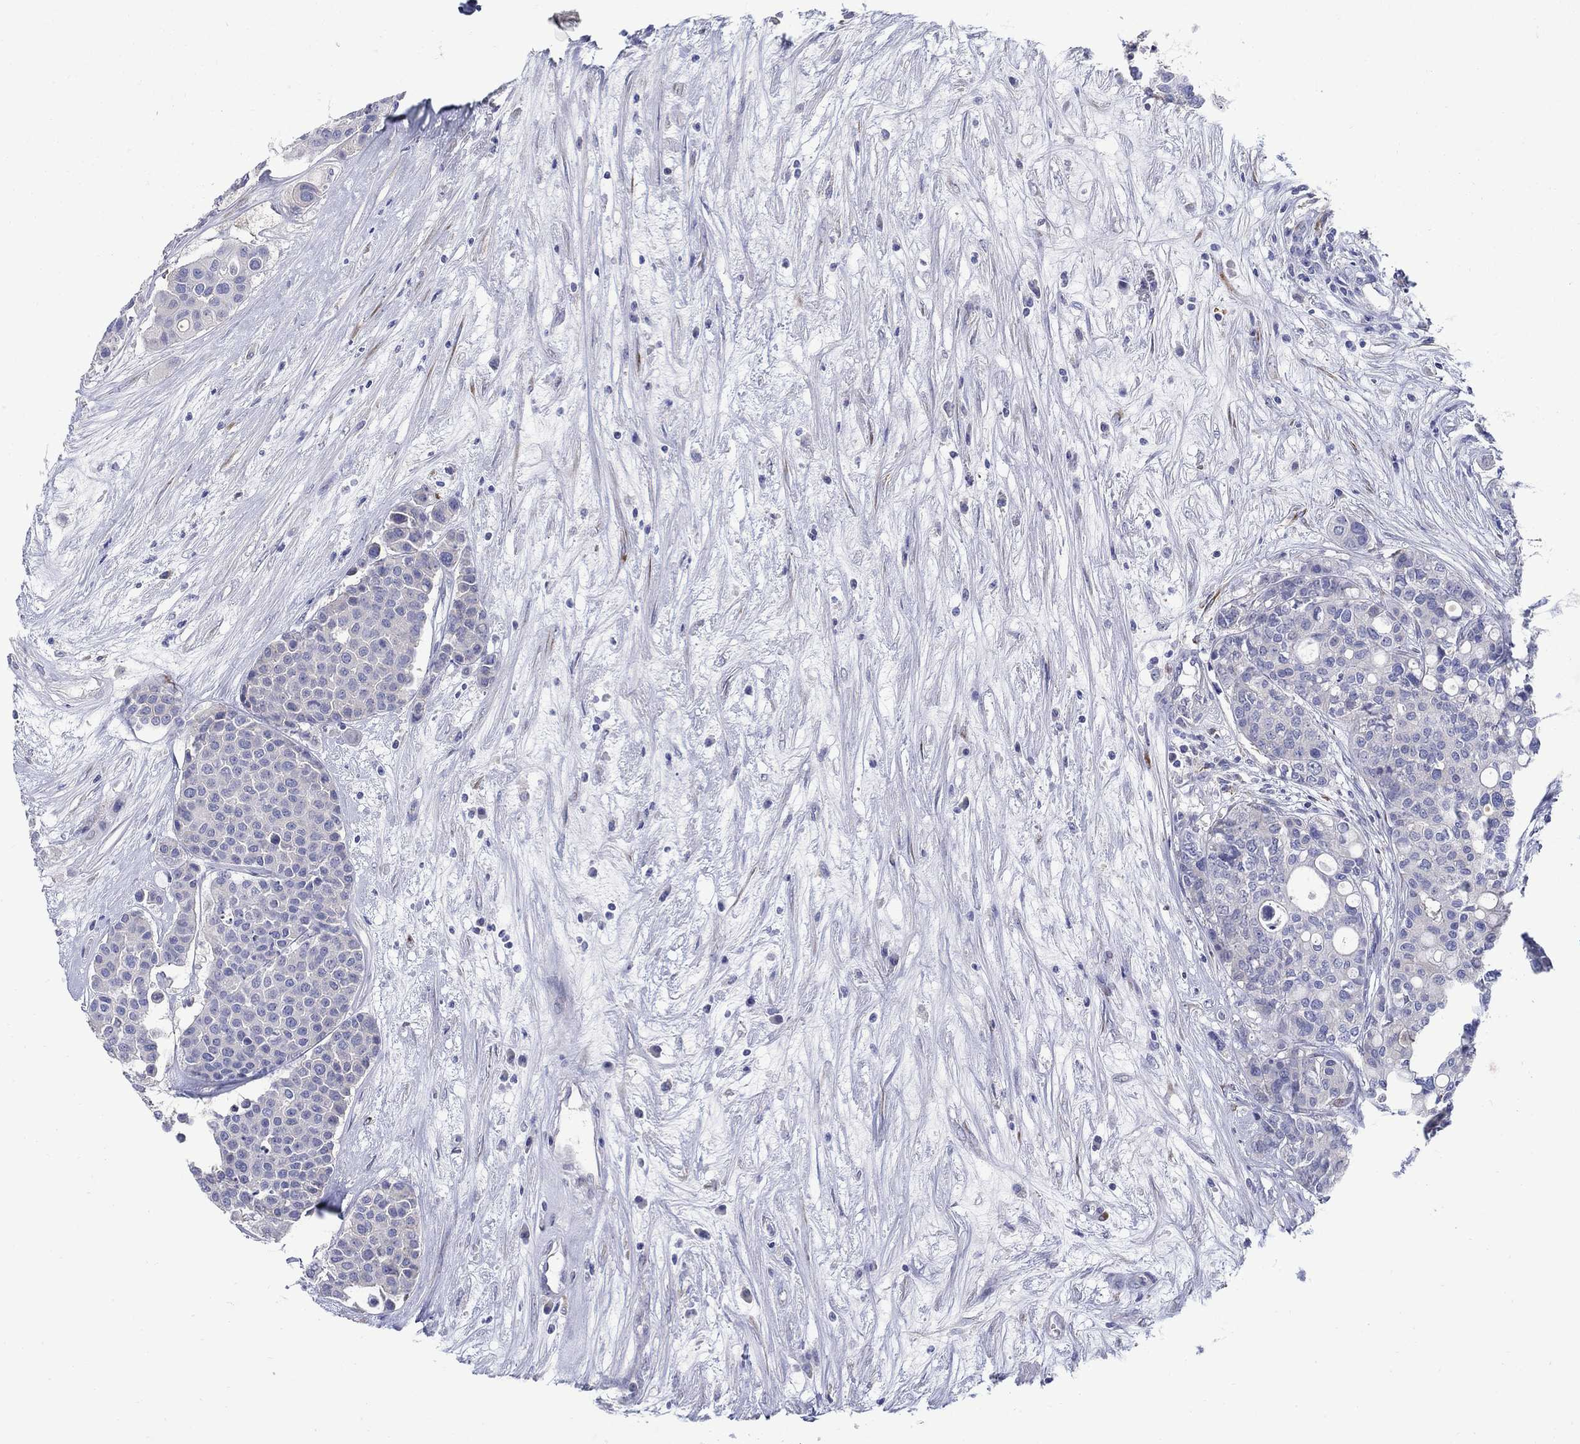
{"staining": {"intensity": "negative", "quantity": "none", "location": "none"}, "tissue": "carcinoid", "cell_type": "Tumor cells", "image_type": "cancer", "snomed": [{"axis": "morphology", "description": "Carcinoid, malignant, NOS"}, {"axis": "topography", "description": "Colon"}], "caption": "The immunohistochemistry (IHC) photomicrograph has no significant expression in tumor cells of carcinoid tissue.", "gene": "REEP2", "patient": {"sex": "male", "age": 81}}